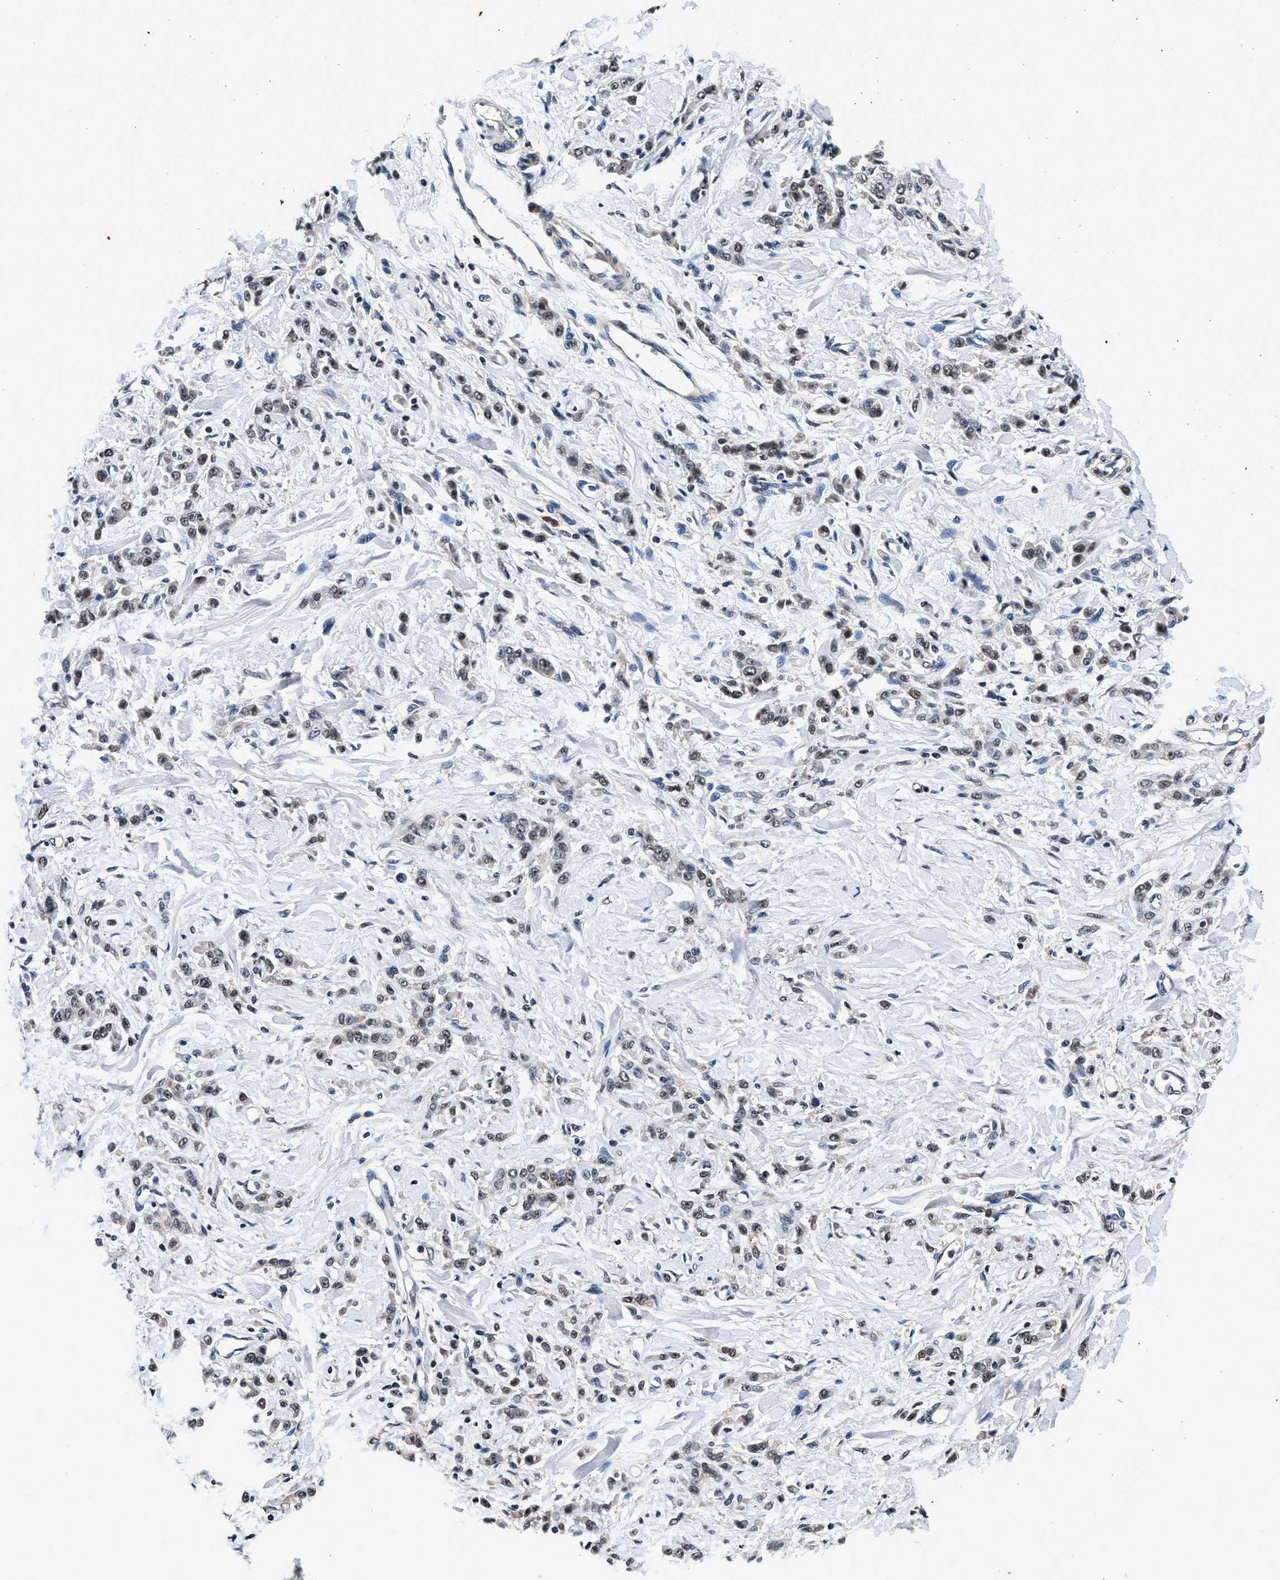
{"staining": {"intensity": "weak", "quantity": "25%-75%", "location": "nuclear"}, "tissue": "stomach cancer", "cell_type": "Tumor cells", "image_type": "cancer", "snomed": [{"axis": "morphology", "description": "Normal tissue, NOS"}, {"axis": "morphology", "description": "Adenocarcinoma, NOS"}, {"axis": "topography", "description": "Stomach"}], "caption": "Adenocarcinoma (stomach) was stained to show a protein in brown. There is low levels of weak nuclear staining in about 25%-75% of tumor cells.", "gene": "USP16", "patient": {"sex": "male", "age": 82}}